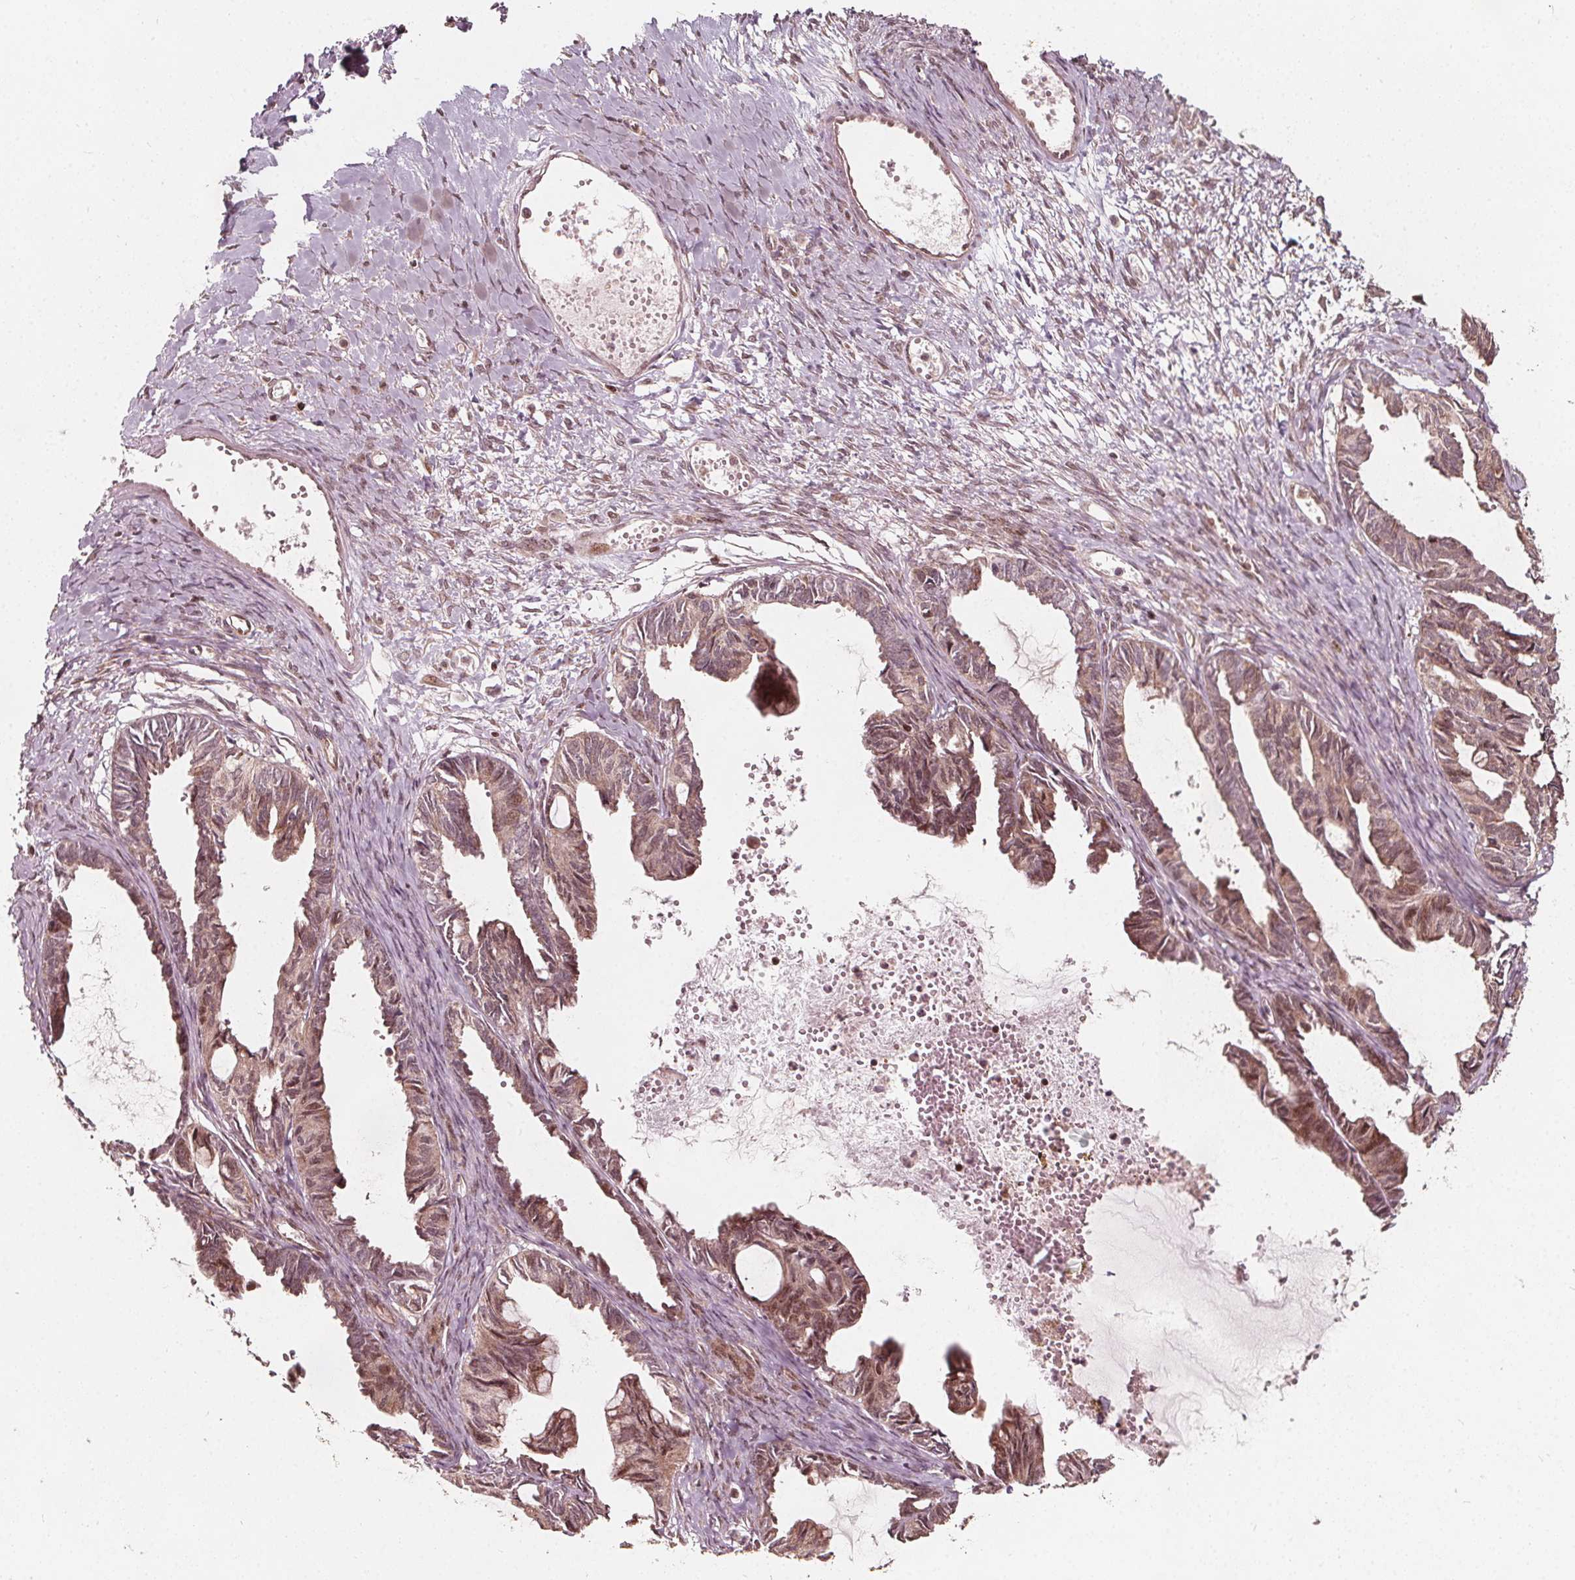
{"staining": {"intensity": "weak", "quantity": ">75%", "location": "cytoplasmic/membranous"}, "tissue": "ovarian cancer", "cell_type": "Tumor cells", "image_type": "cancer", "snomed": [{"axis": "morphology", "description": "Cystadenocarcinoma, mucinous, NOS"}, {"axis": "topography", "description": "Ovary"}], "caption": "A brown stain shows weak cytoplasmic/membranous staining of a protein in human mucinous cystadenocarcinoma (ovarian) tumor cells. (IHC, brightfield microscopy, high magnification).", "gene": "AIP", "patient": {"sex": "female", "age": 61}}